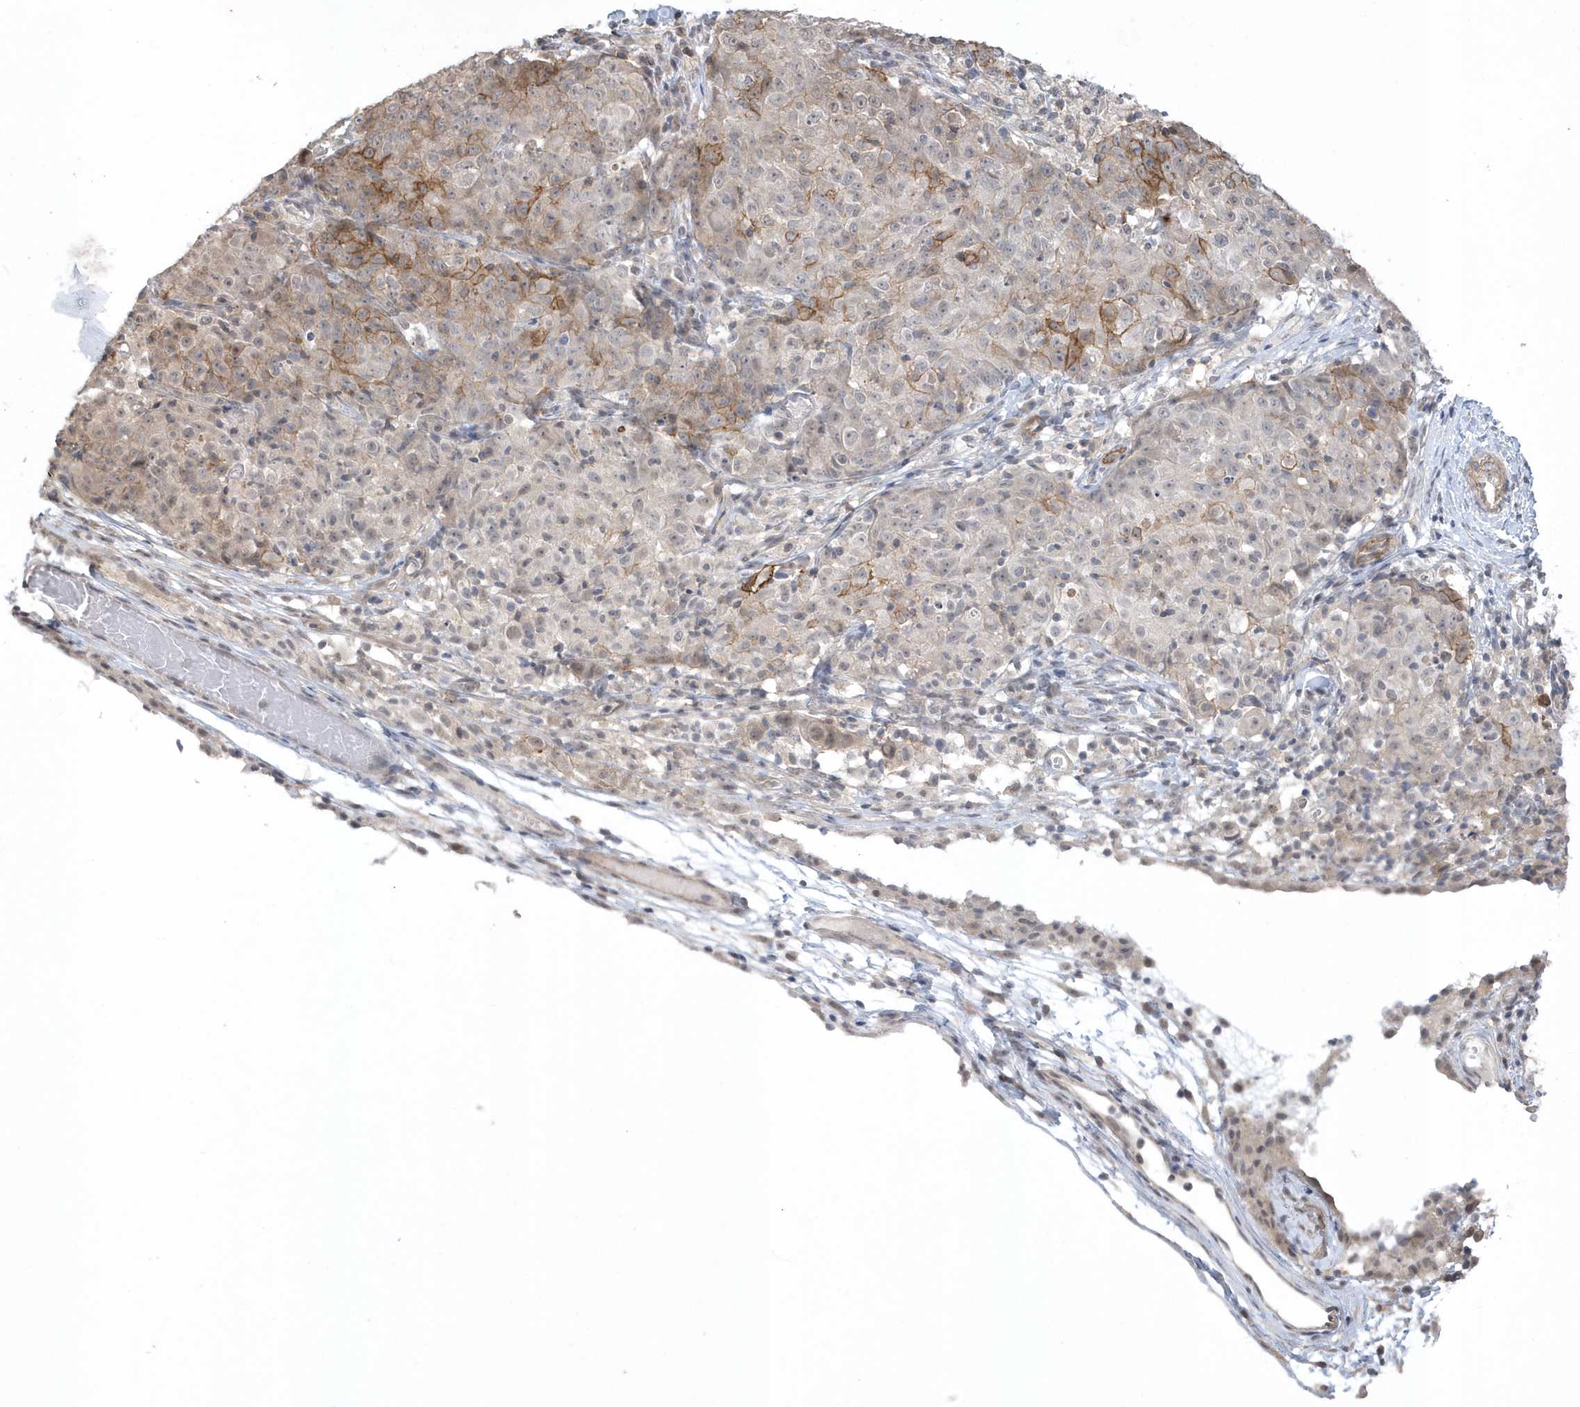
{"staining": {"intensity": "moderate", "quantity": "25%-75%", "location": "cytoplasmic/membranous"}, "tissue": "ovarian cancer", "cell_type": "Tumor cells", "image_type": "cancer", "snomed": [{"axis": "morphology", "description": "Carcinoma, endometroid"}, {"axis": "topography", "description": "Ovary"}], "caption": "A histopathology image showing moderate cytoplasmic/membranous expression in approximately 25%-75% of tumor cells in ovarian cancer (endometroid carcinoma), as visualized by brown immunohistochemical staining.", "gene": "CRIP3", "patient": {"sex": "female", "age": 42}}